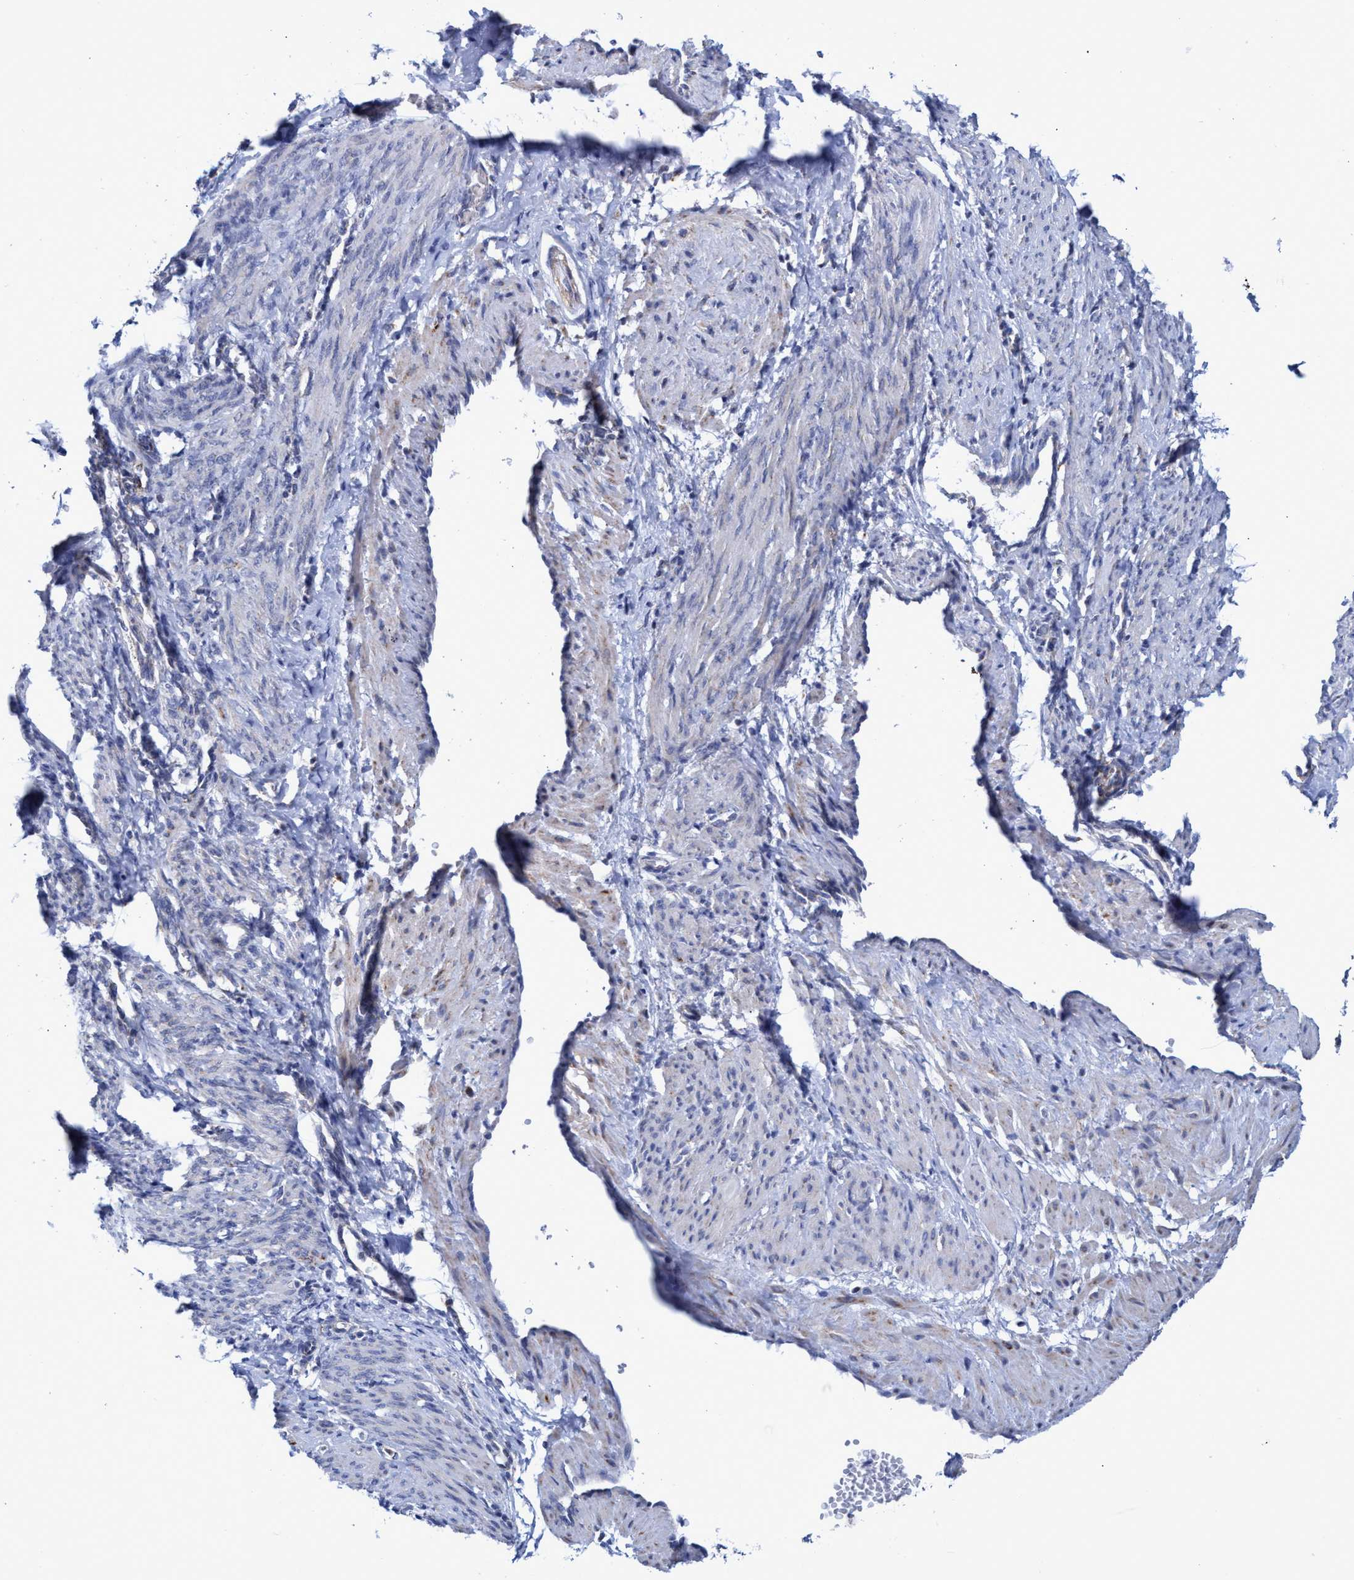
{"staining": {"intensity": "weak", "quantity": "<25%", "location": "cytoplasmic/membranous"}, "tissue": "smooth muscle", "cell_type": "Smooth muscle cells", "image_type": "normal", "snomed": [{"axis": "morphology", "description": "Normal tissue, NOS"}, {"axis": "topography", "description": "Endometrium"}], "caption": "There is no significant expression in smooth muscle cells of smooth muscle. (Brightfield microscopy of DAB (3,3'-diaminobenzidine) immunohistochemistry at high magnification).", "gene": "ZNF750", "patient": {"sex": "female", "age": 33}}